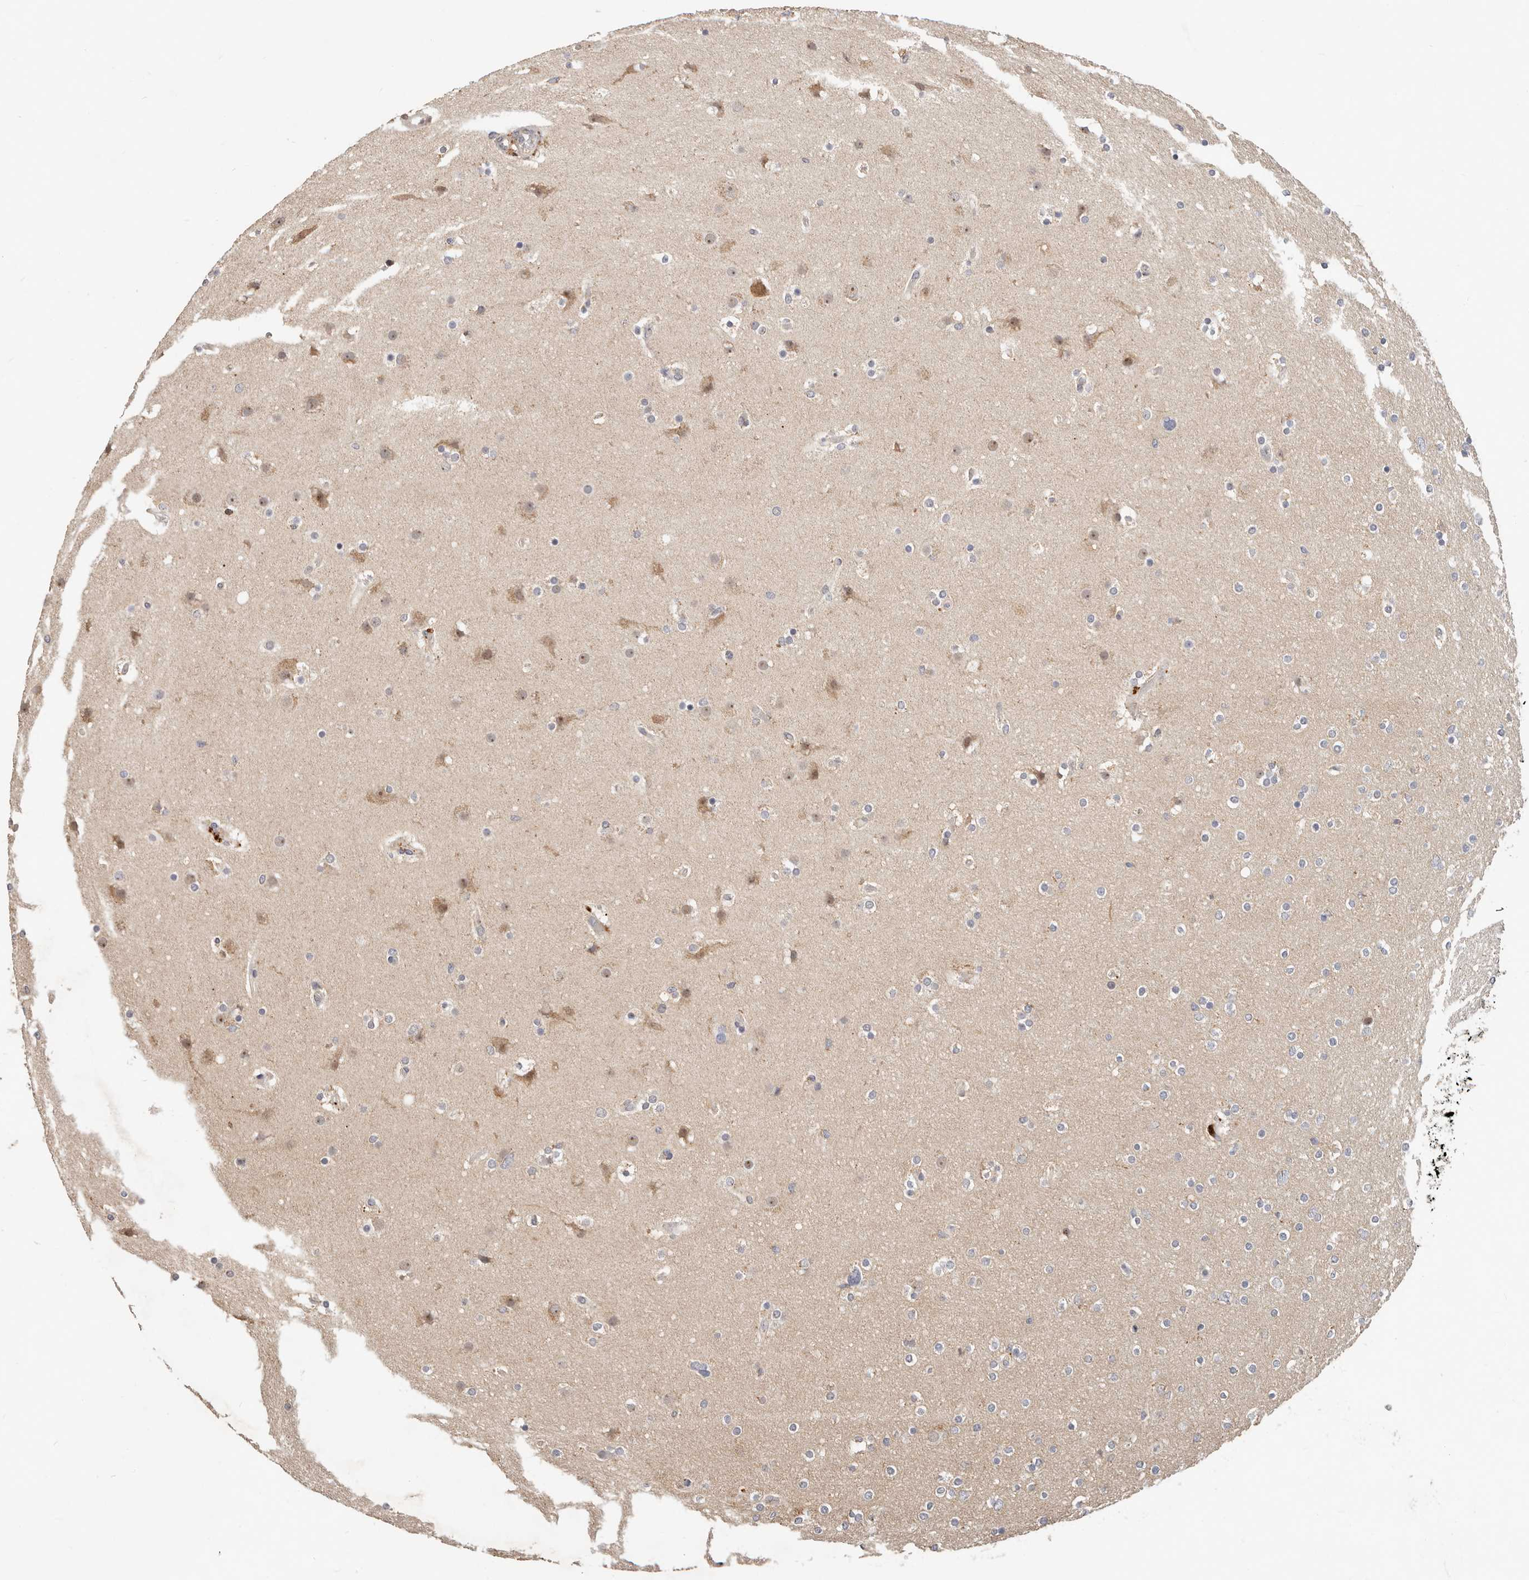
{"staining": {"intensity": "negative", "quantity": "none", "location": "none"}, "tissue": "glioma", "cell_type": "Tumor cells", "image_type": "cancer", "snomed": [{"axis": "morphology", "description": "Glioma, malignant, High grade"}, {"axis": "topography", "description": "Cerebral cortex"}], "caption": "Immunohistochemical staining of malignant glioma (high-grade) displays no significant expression in tumor cells. Nuclei are stained in blue.", "gene": "ZRANB1", "patient": {"sex": "female", "age": 36}}